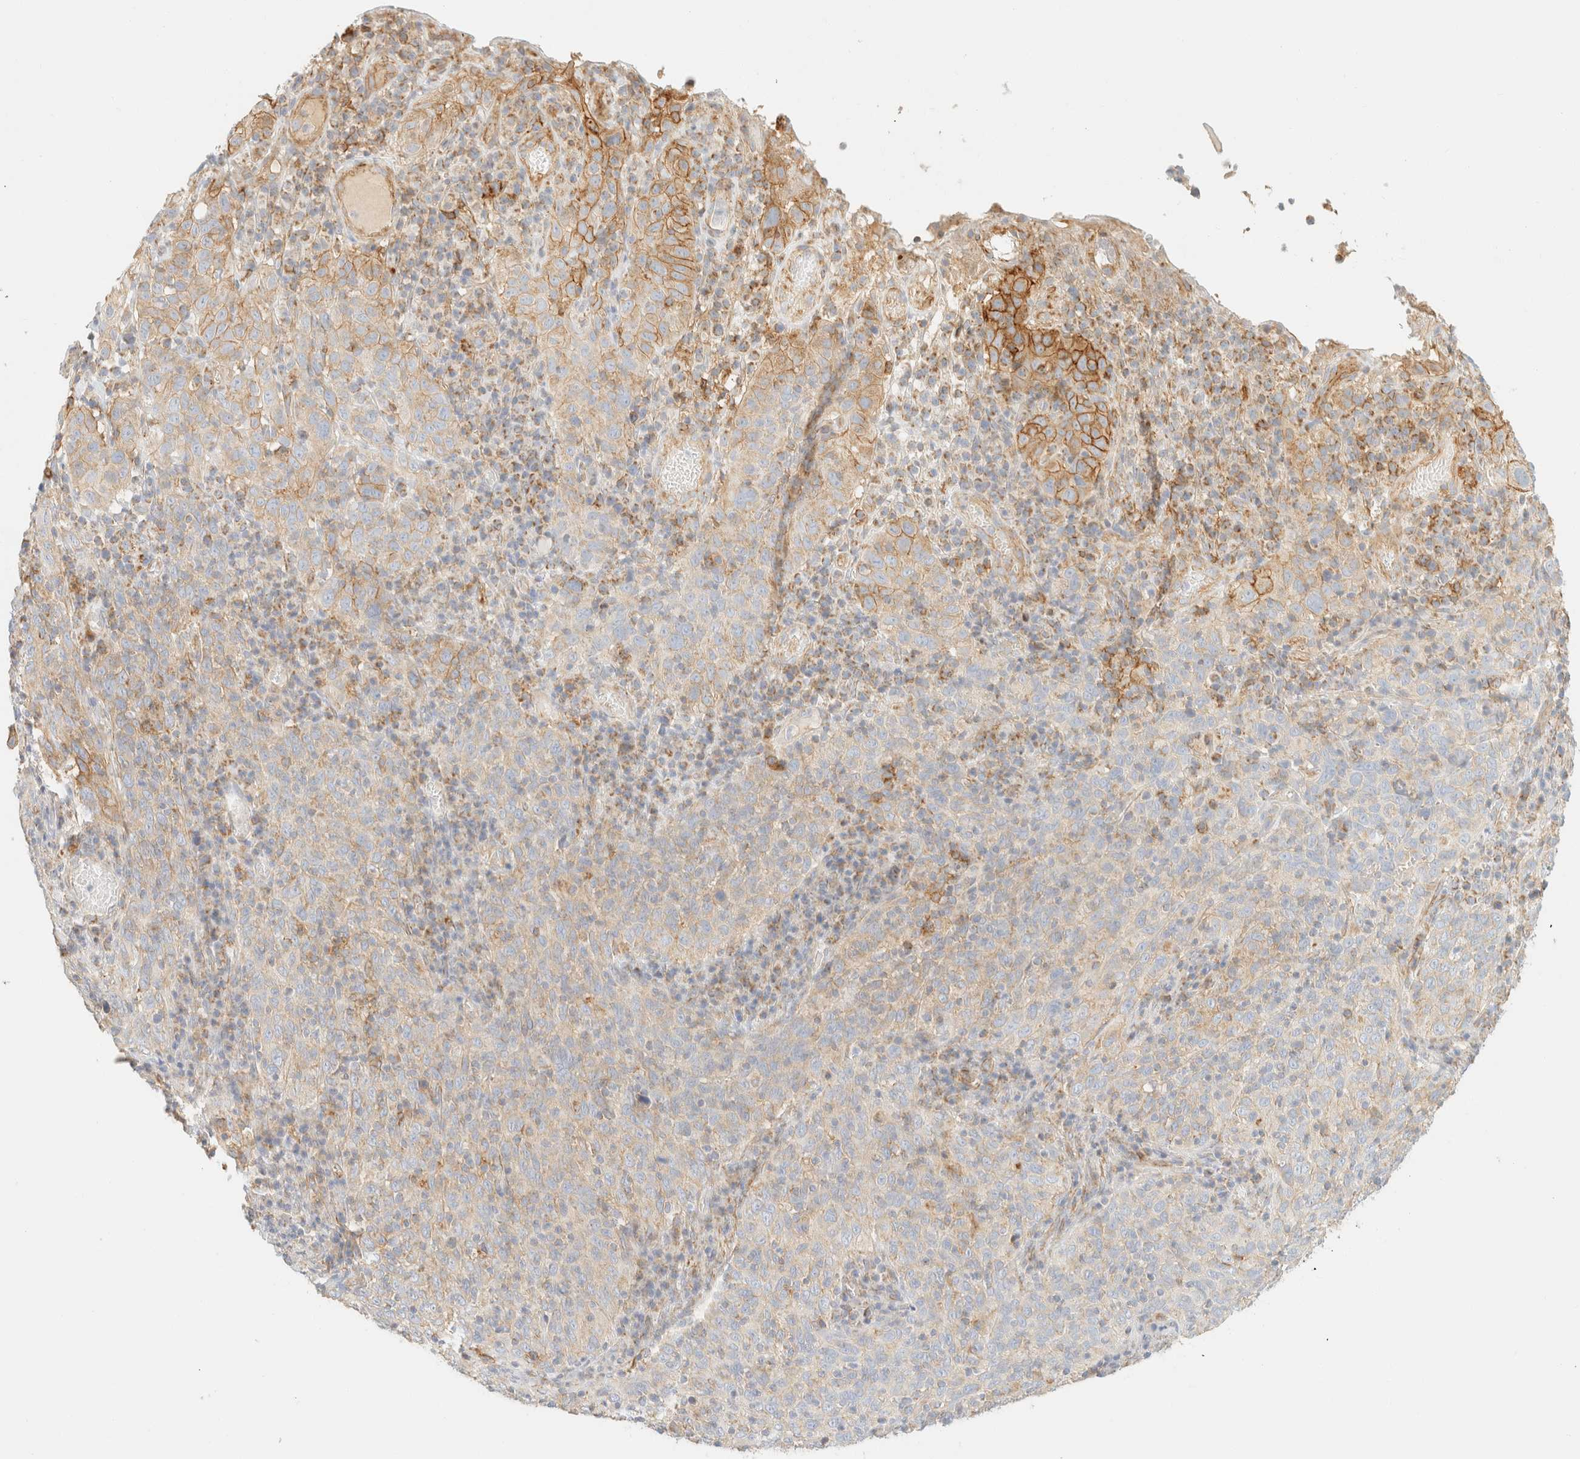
{"staining": {"intensity": "moderate", "quantity": "<25%", "location": "cytoplasmic/membranous"}, "tissue": "cervical cancer", "cell_type": "Tumor cells", "image_type": "cancer", "snomed": [{"axis": "morphology", "description": "Squamous cell carcinoma, NOS"}, {"axis": "topography", "description": "Cervix"}], "caption": "Tumor cells exhibit low levels of moderate cytoplasmic/membranous positivity in approximately <25% of cells in squamous cell carcinoma (cervical).", "gene": "MRM3", "patient": {"sex": "female", "age": 46}}